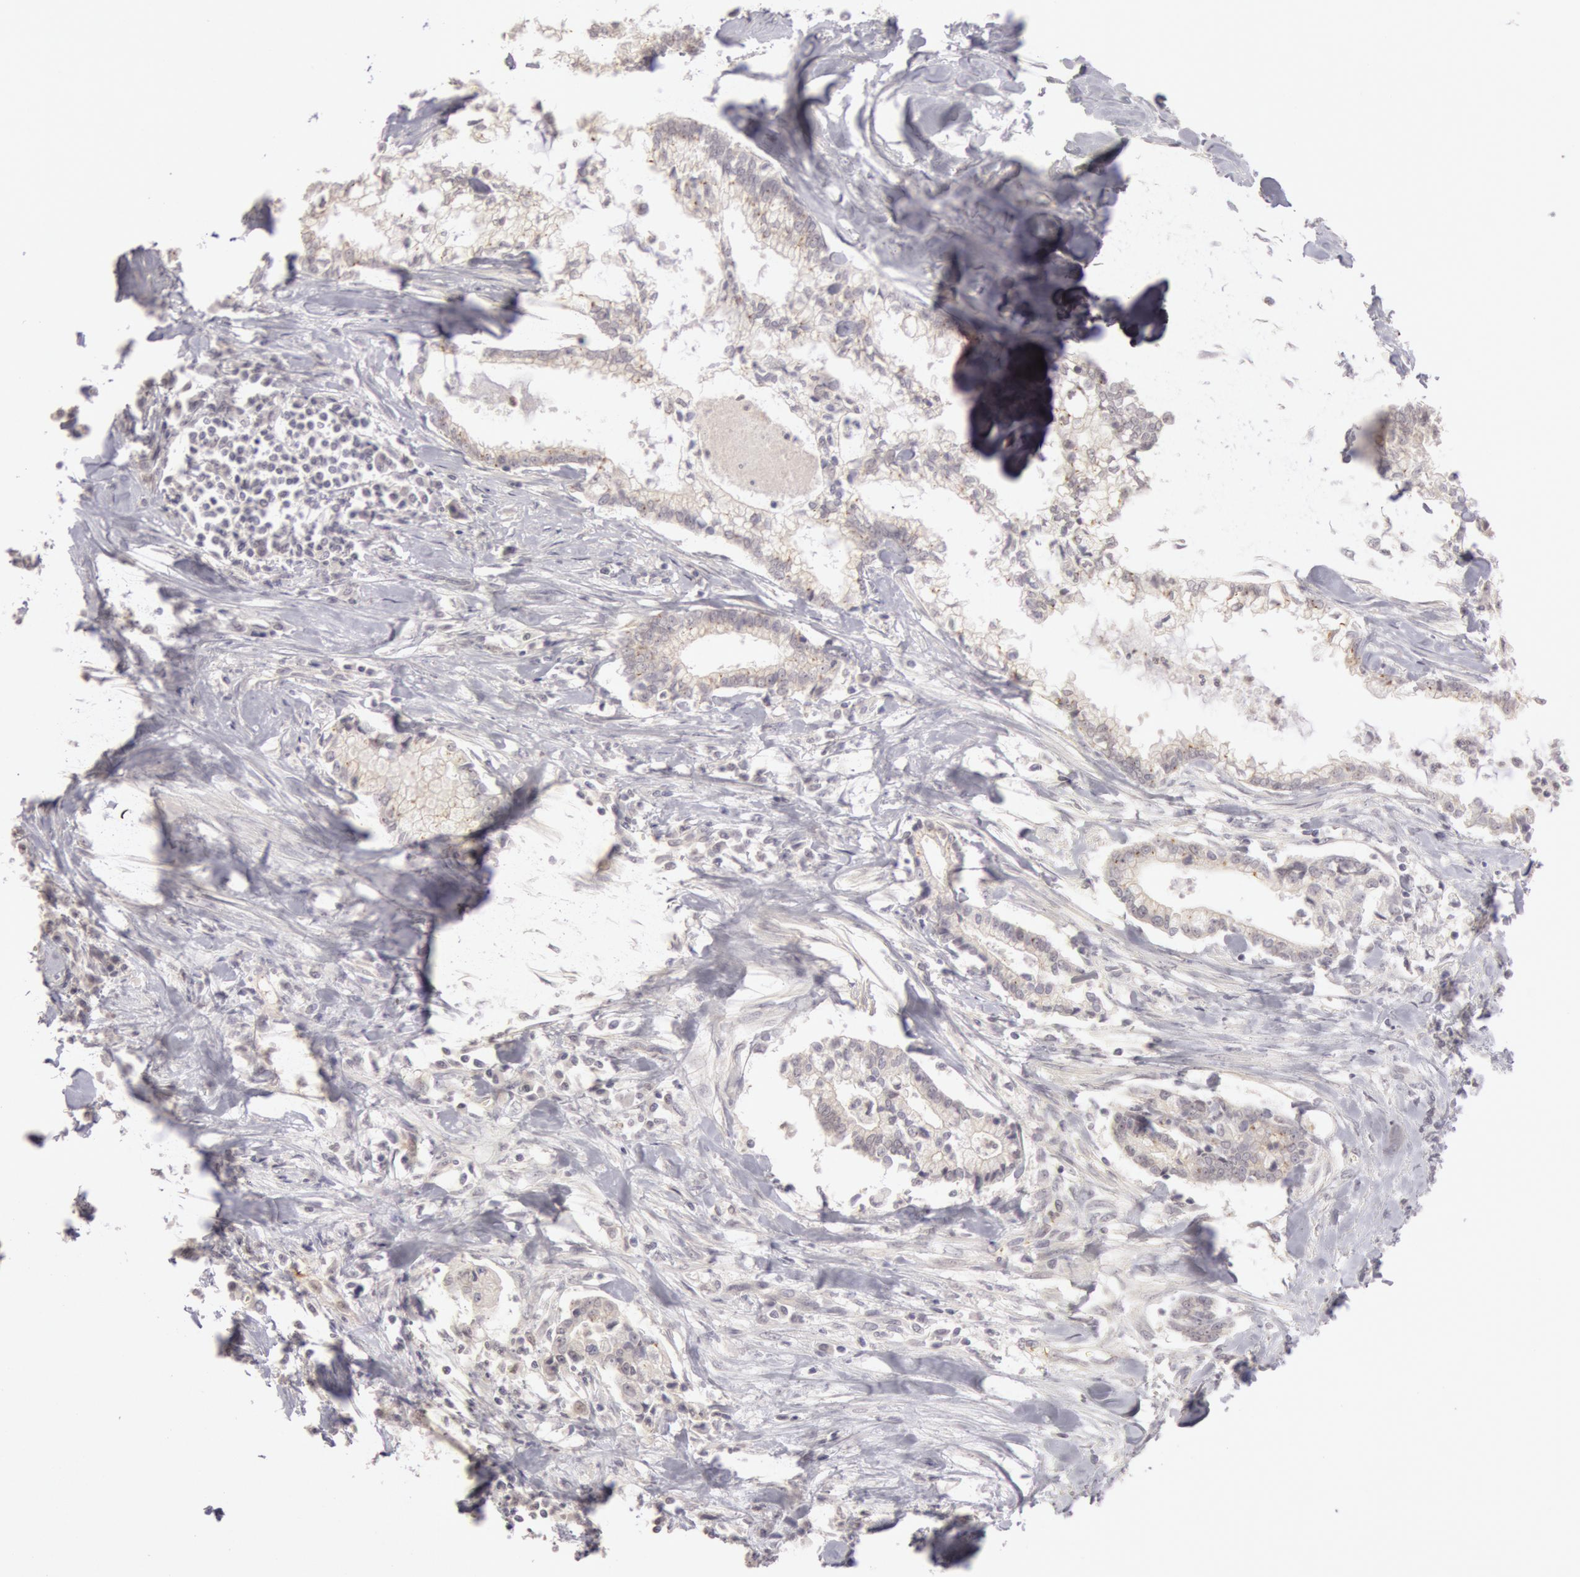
{"staining": {"intensity": "negative", "quantity": "none", "location": "none"}, "tissue": "liver cancer", "cell_type": "Tumor cells", "image_type": "cancer", "snomed": [{"axis": "morphology", "description": "Cholangiocarcinoma"}, {"axis": "topography", "description": "Liver"}], "caption": "Human liver cancer stained for a protein using immunohistochemistry (IHC) reveals no expression in tumor cells.", "gene": "RIMBP3C", "patient": {"sex": "male", "age": 57}}